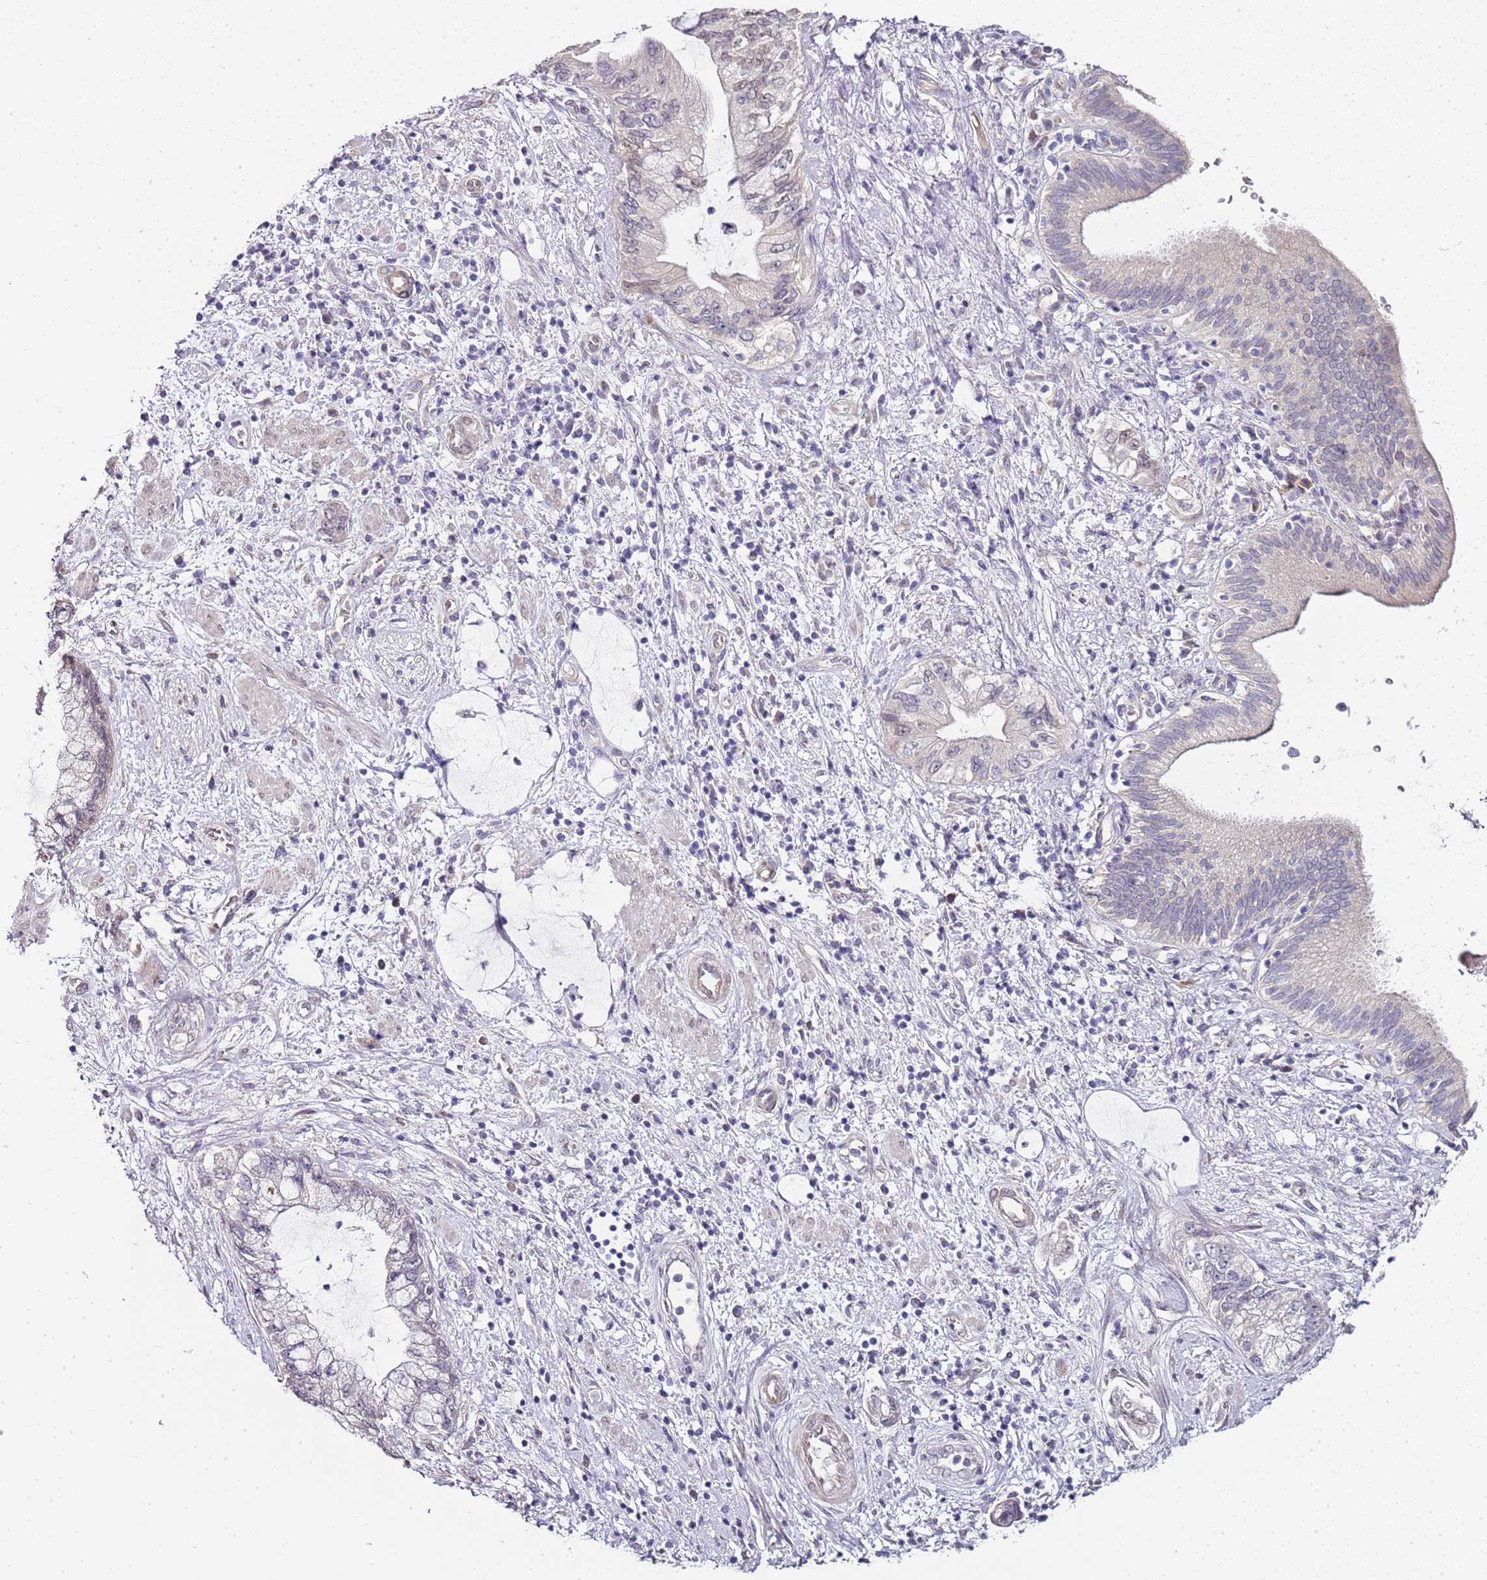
{"staining": {"intensity": "negative", "quantity": "none", "location": "none"}, "tissue": "pancreatic cancer", "cell_type": "Tumor cells", "image_type": "cancer", "snomed": [{"axis": "morphology", "description": "Adenocarcinoma, NOS"}, {"axis": "topography", "description": "Pancreas"}], "caption": "A high-resolution micrograph shows immunohistochemistry staining of pancreatic adenocarcinoma, which shows no significant positivity in tumor cells.", "gene": "TBC1D9", "patient": {"sex": "female", "age": 73}}